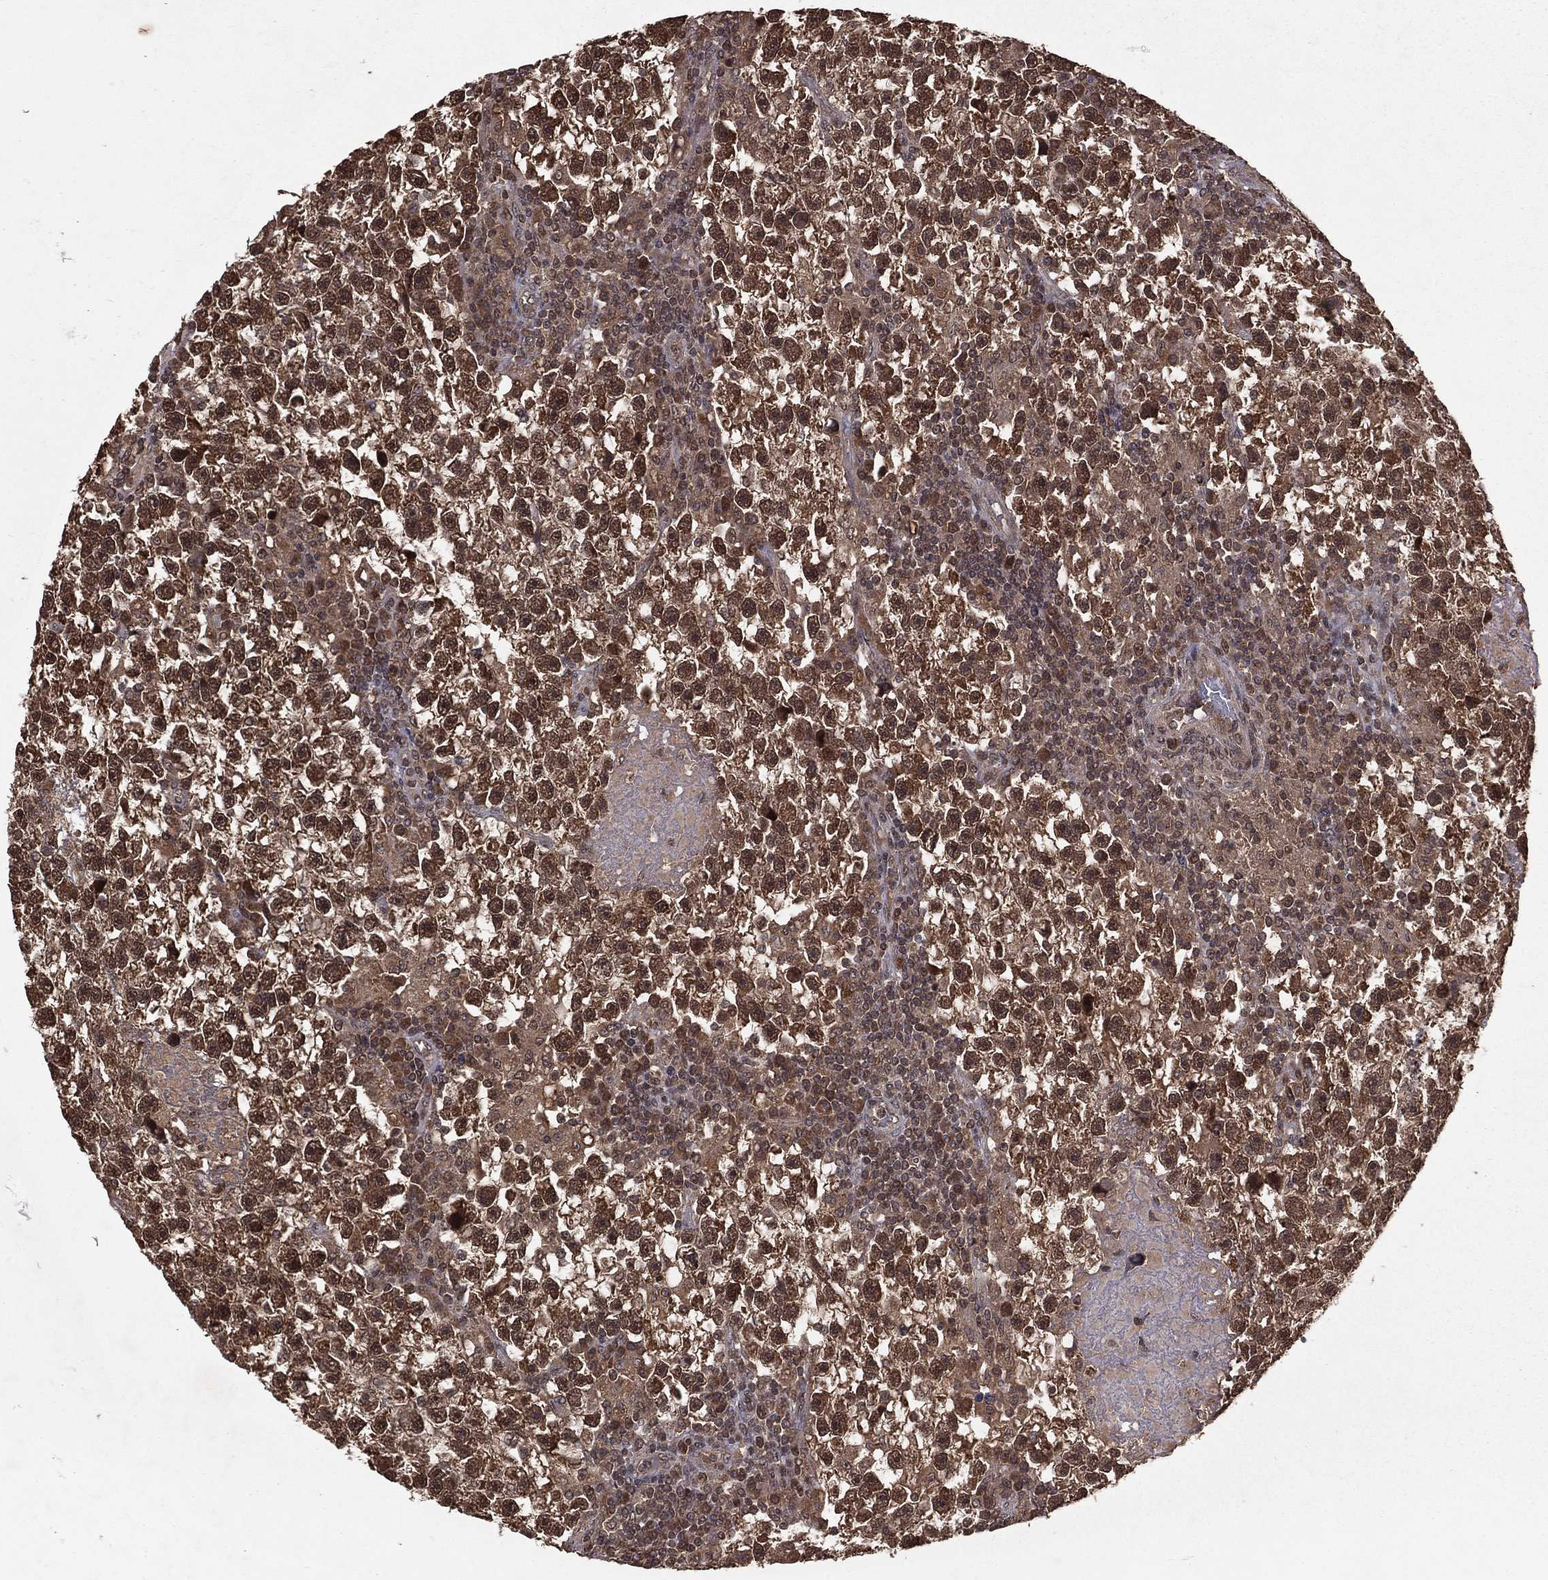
{"staining": {"intensity": "strong", "quantity": ">75%", "location": "cytoplasmic/membranous"}, "tissue": "testis cancer", "cell_type": "Tumor cells", "image_type": "cancer", "snomed": [{"axis": "morphology", "description": "Seminoma, NOS"}, {"axis": "topography", "description": "Testis"}], "caption": "Immunohistochemistry of seminoma (testis) displays high levels of strong cytoplasmic/membranous expression in approximately >75% of tumor cells.", "gene": "ZDHHC15", "patient": {"sex": "male", "age": 47}}